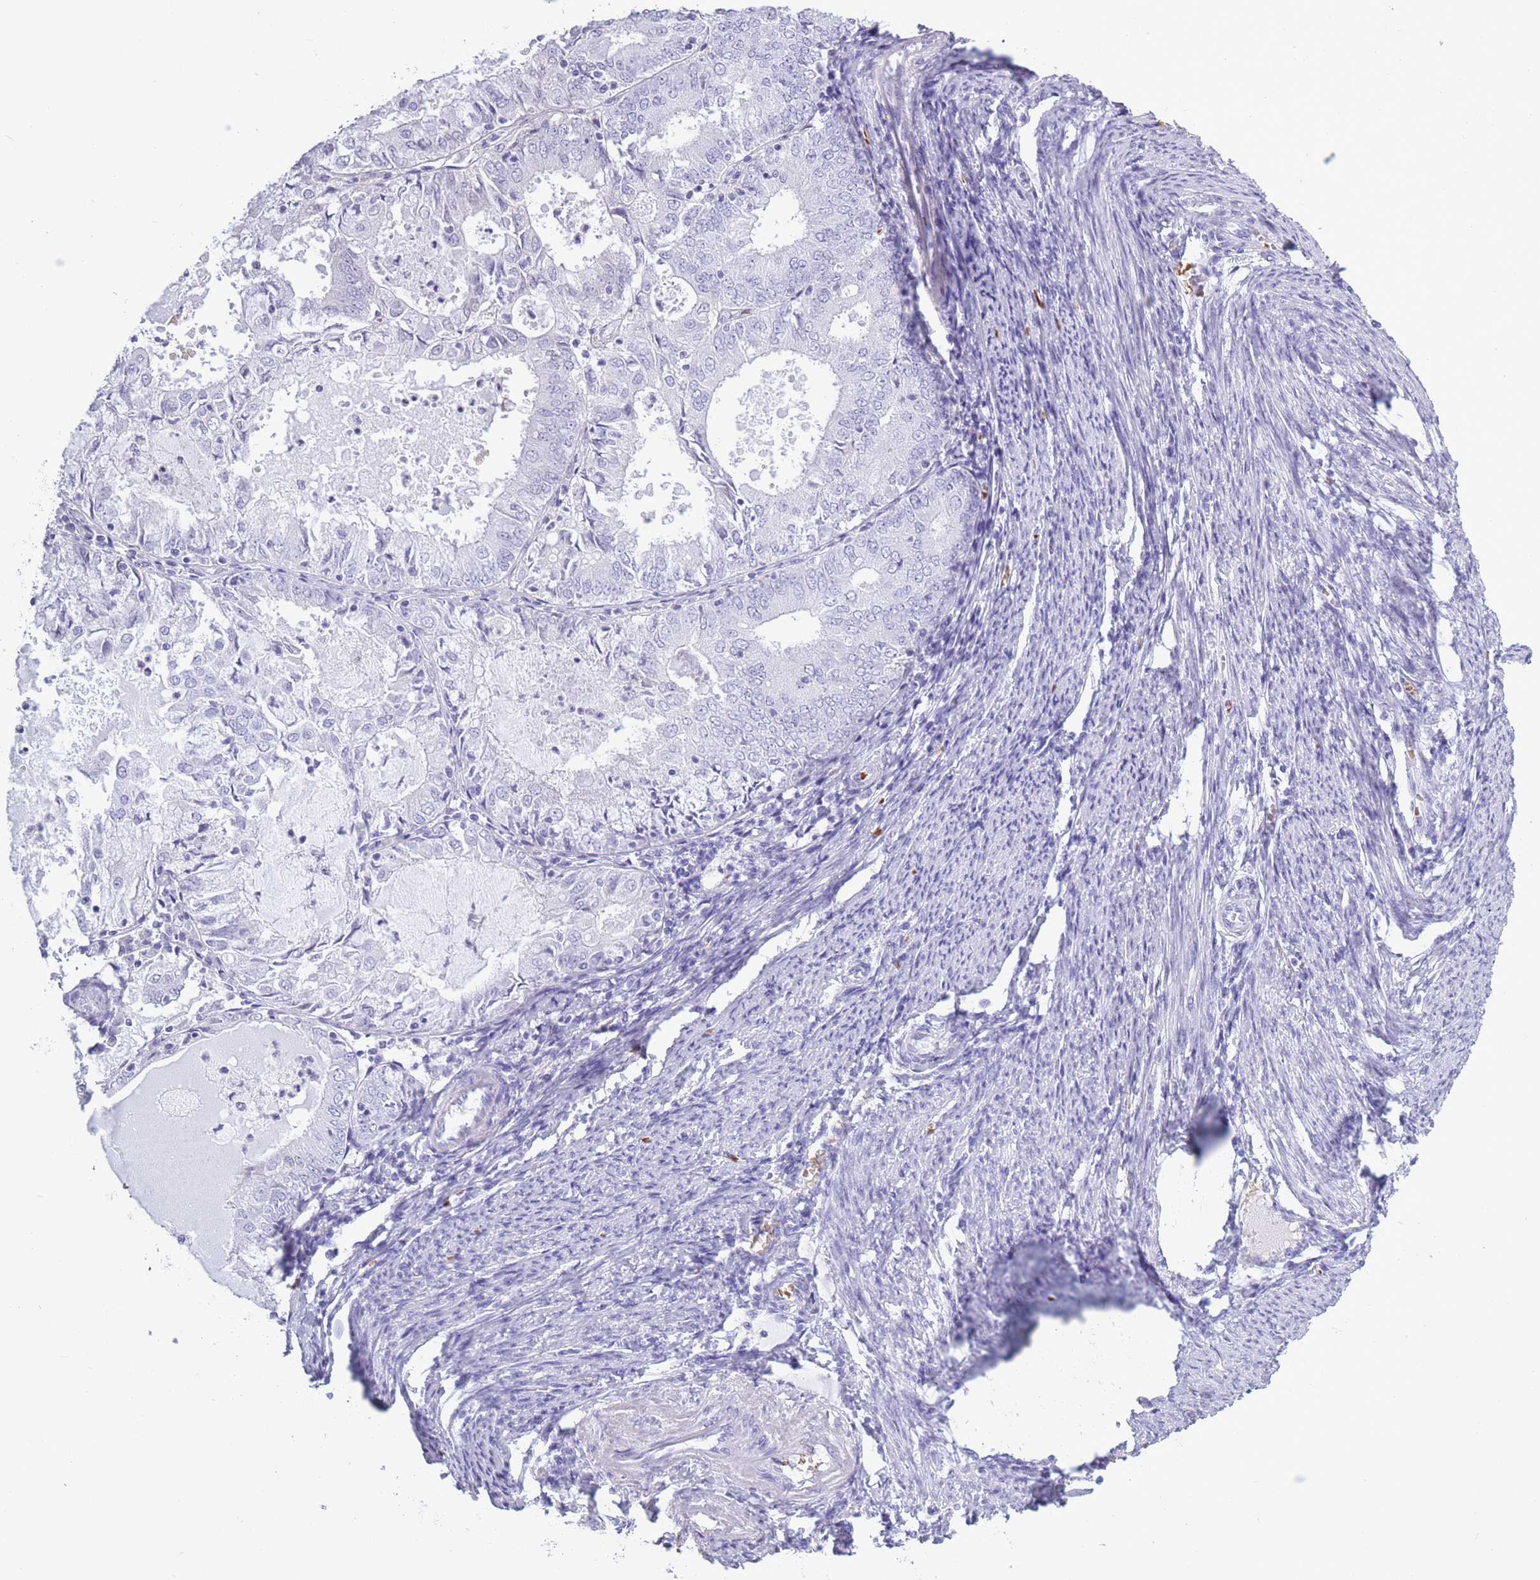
{"staining": {"intensity": "negative", "quantity": "none", "location": "none"}, "tissue": "endometrial cancer", "cell_type": "Tumor cells", "image_type": "cancer", "snomed": [{"axis": "morphology", "description": "Adenocarcinoma, NOS"}, {"axis": "topography", "description": "Endometrium"}], "caption": "This is an immunohistochemistry (IHC) image of human endometrial adenocarcinoma. There is no positivity in tumor cells.", "gene": "OR7C1", "patient": {"sex": "female", "age": 57}}